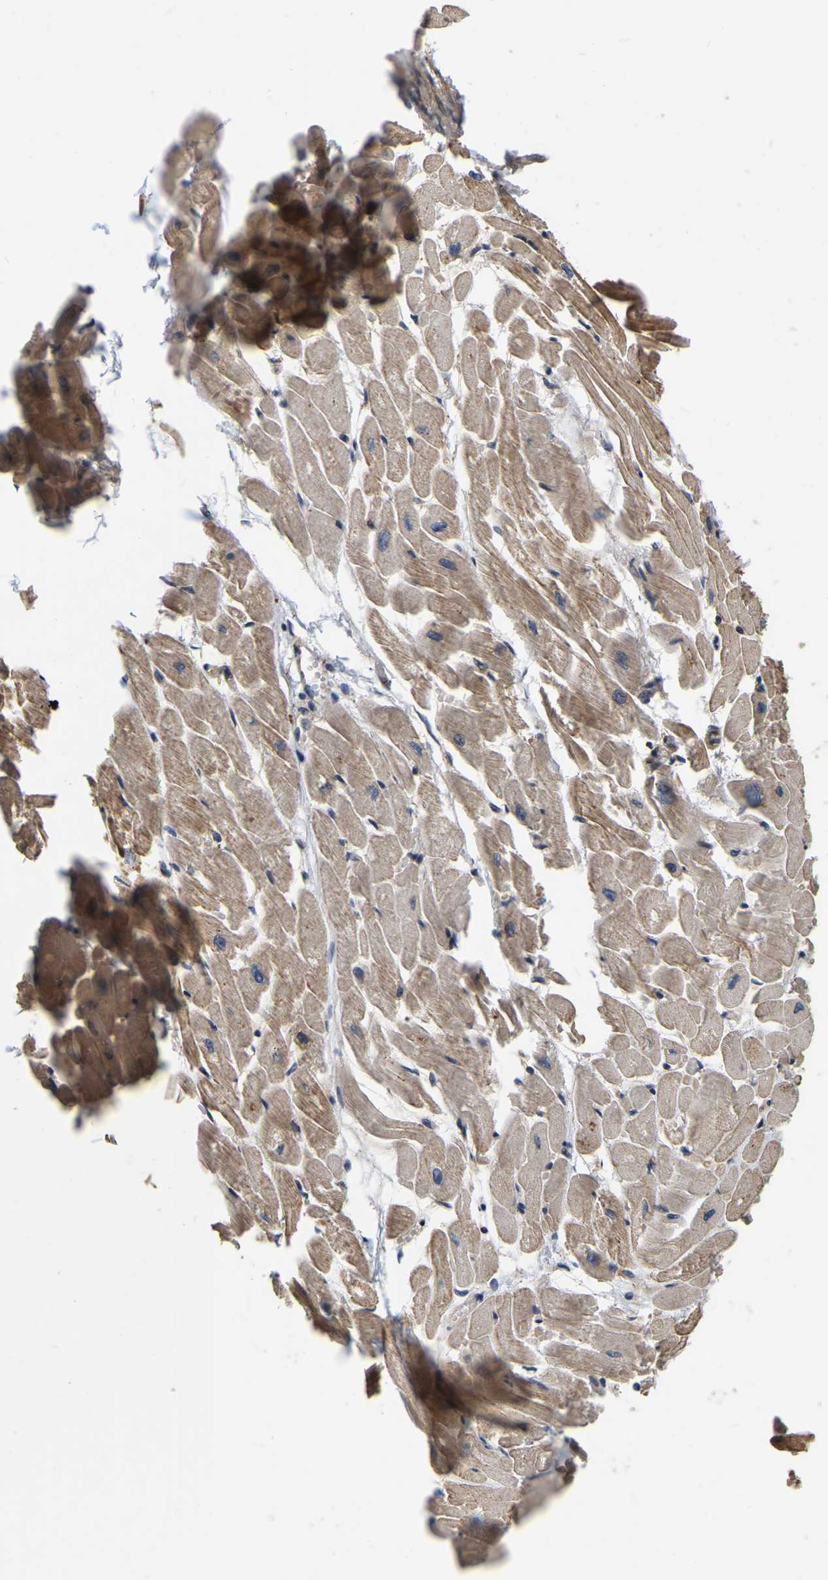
{"staining": {"intensity": "moderate", "quantity": "25%-75%", "location": "cytoplasmic/membranous"}, "tissue": "heart muscle", "cell_type": "Cardiomyocytes", "image_type": "normal", "snomed": [{"axis": "morphology", "description": "Normal tissue, NOS"}, {"axis": "topography", "description": "Heart"}], "caption": "Heart muscle stained with DAB immunohistochemistry (IHC) reveals medium levels of moderate cytoplasmic/membranous expression in about 25%-75% of cardiomyocytes.", "gene": "GARS1", "patient": {"sex": "male", "age": 45}}